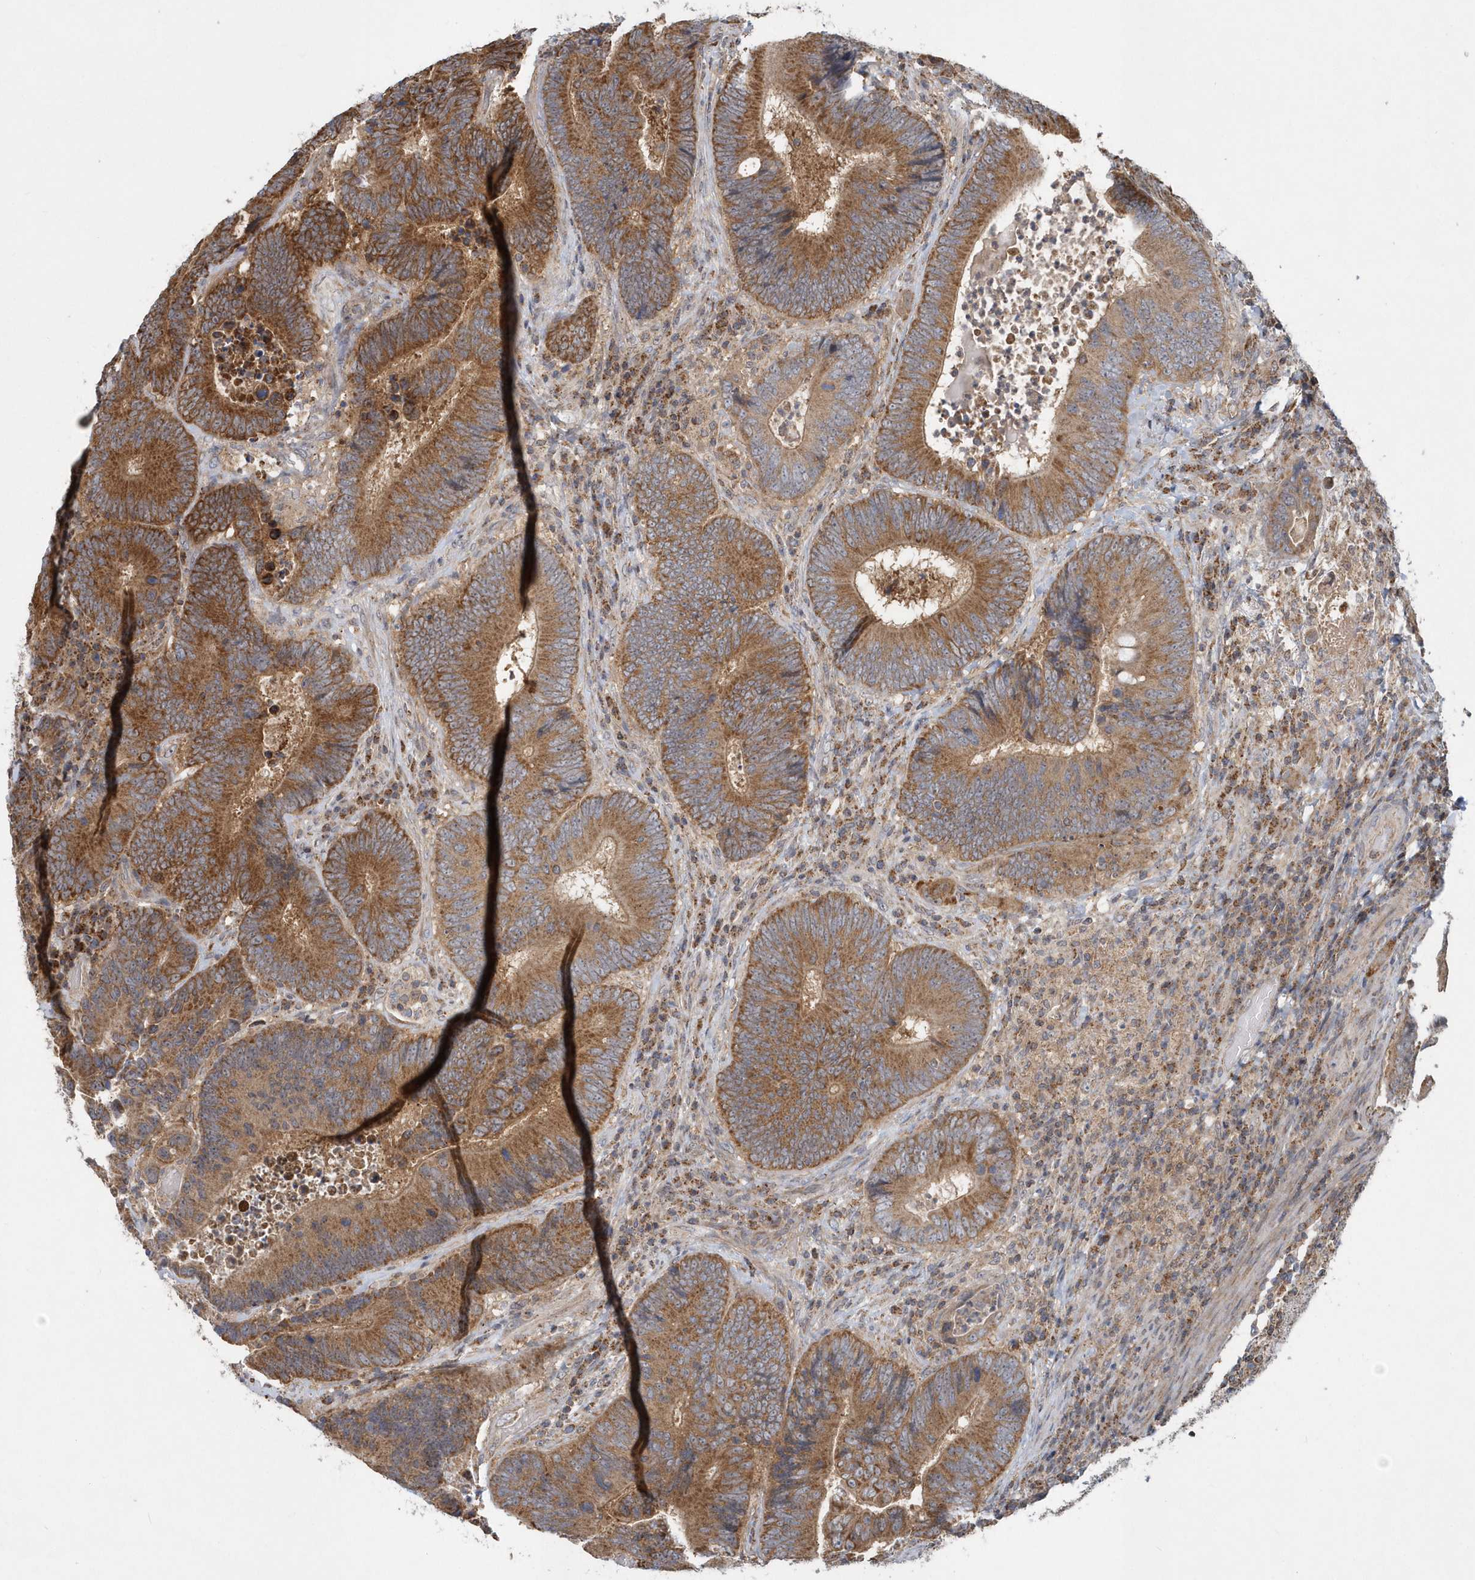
{"staining": {"intensity": "moderate", "quantity": ">75%", "location": "cytoplasmic/membranous"}, "tissue": "colorectal cancer", "cell_type": "Tumor cells", "image_type": "cancer", "snomed": [{"axis": "morphology", "description": "Adenocarcinoma, NOS"}, {"axis": "topography", "description": "Colon"}], "caption": "Colorectal adenocarcinoma stained for a protein exhibits moderate cytoplasmic/membranous positivity in tumor cells.", "gene": "PPP1R7", "patient": {"sex": "female", "age": 78}}